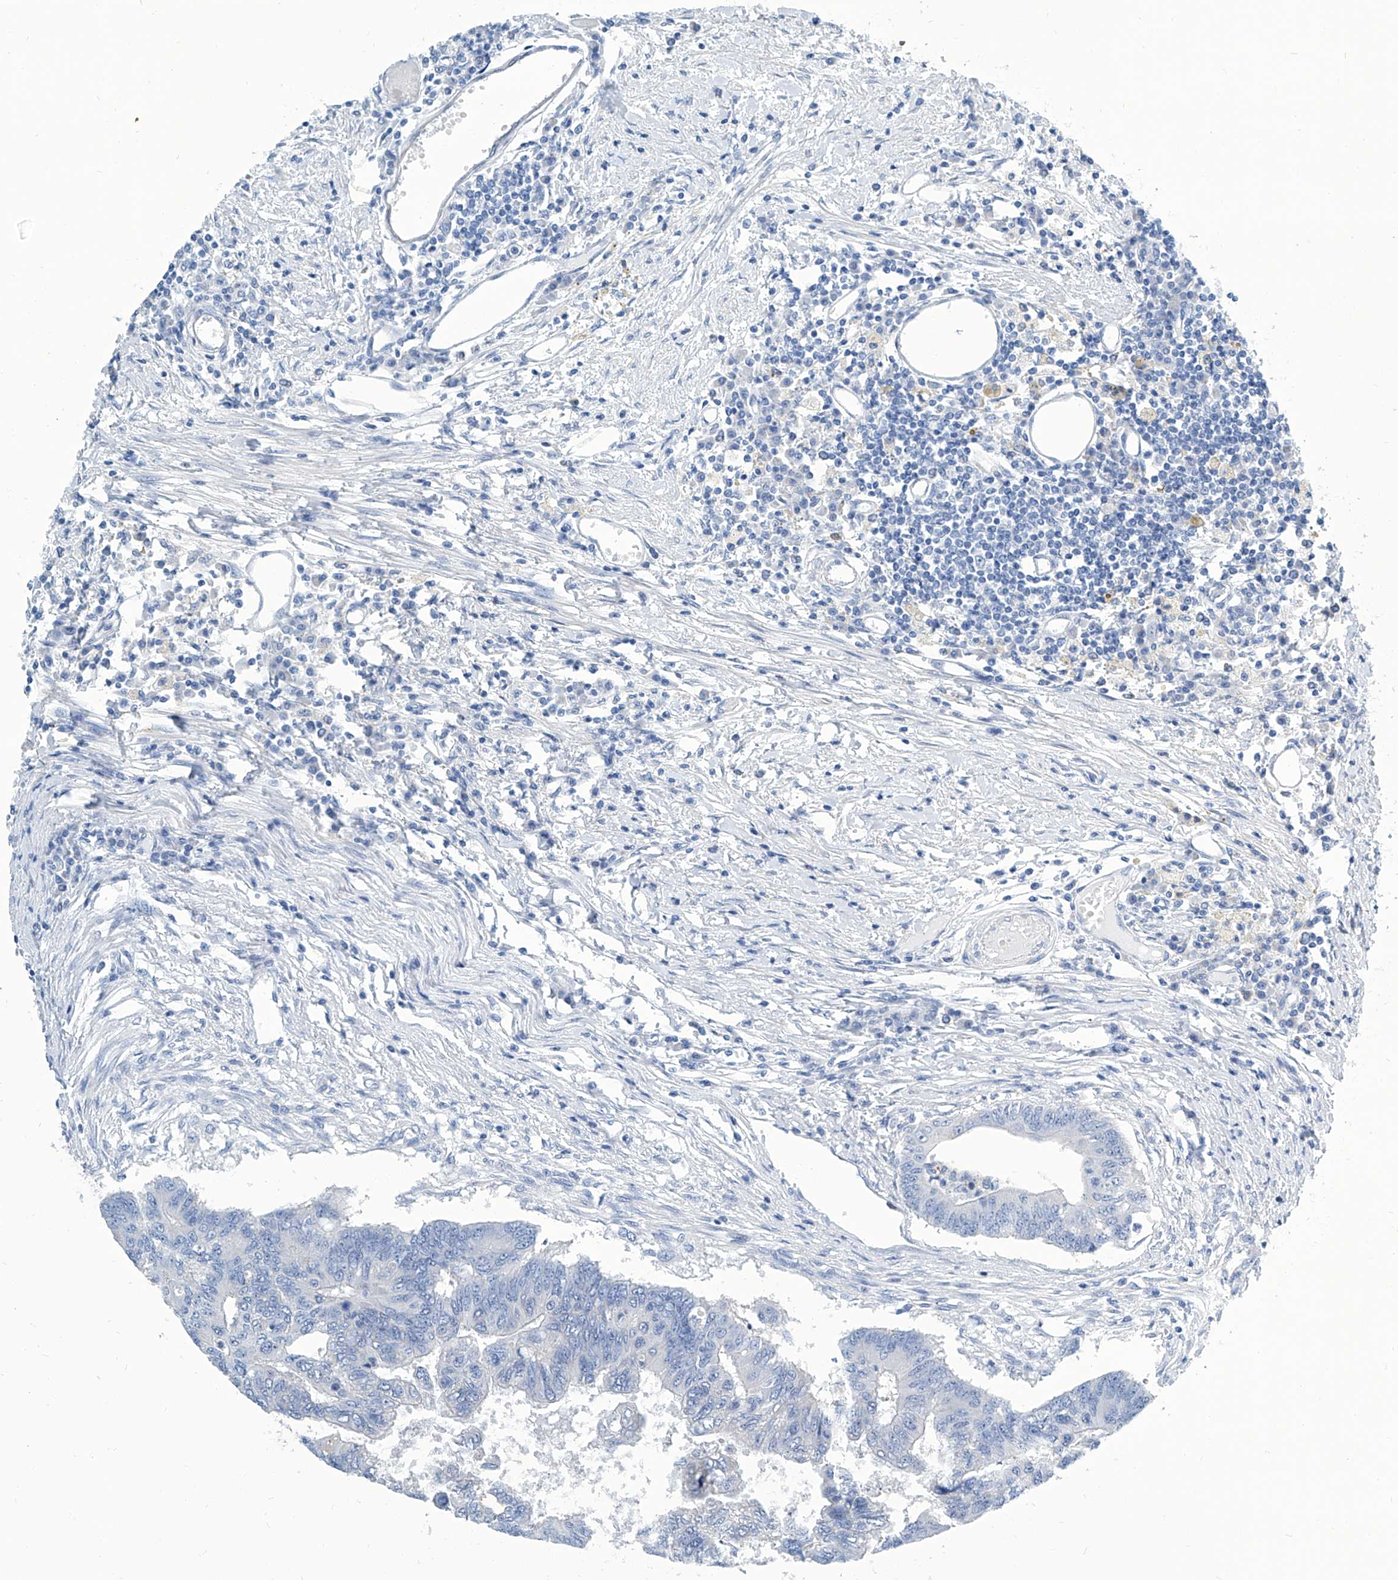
{"staining": {"intensity": "negative", "quantity": "none", "location": "none"}, "tissue": "colorectal cancer", "cell_type": "Tumor cells", "image_type": "cancer", "snomed": [{"axis": "morphology", "description": "Adenoma, NOS"}, {"axis": "morphology", "description": "Adenocarcinoma, NOS"}, {"axis": "topography", "description": "Colon"}], "caption": "A histopathology image of adenocarcinoma (colorectal) stained for a protein demonstrates no brown staining in tumor cells.", "gene": "ZNF519", "patient": {"sex": "male", "age": 79}}